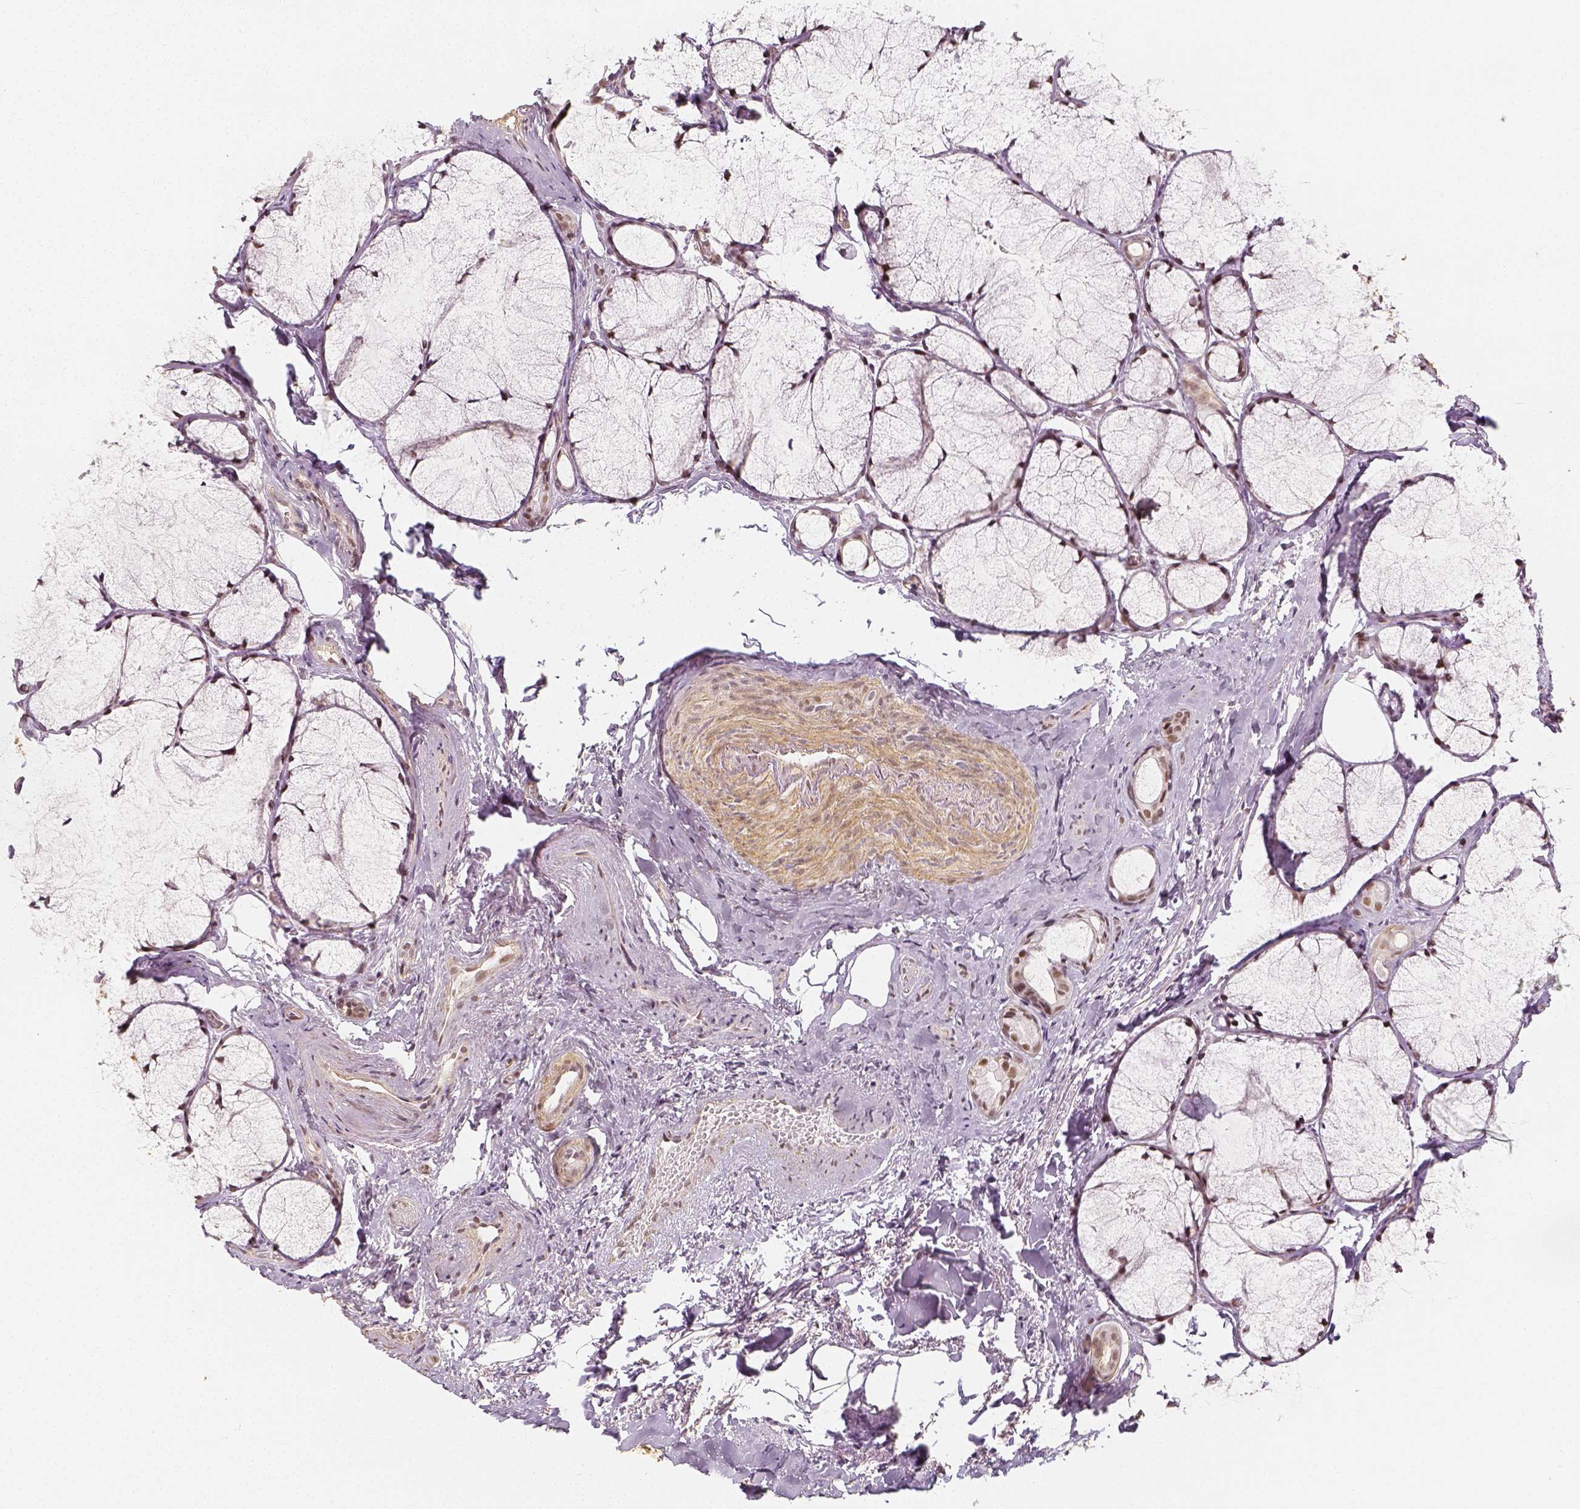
{"staining": {"intensity": "weak", "quantity": ">75%", "location": "nuclear"}, "tissue": "head and neck cancer", "cell_type": "Tumor cells", "image_type": "cancer", "snomed": [{"axis": "morphology", "description": "Adenocarcinoma, NOS"}, {"axis": "topography", "description": "Head-Neck"}], "caption": "IHC photomicrograph of head and neck cancer stained for a protein (brown), which shows low levels of weak nuclear expression in about >75% of tumor cells.", "gene": "HDAC1", "patient": {"sex": "male", "age": 66}}